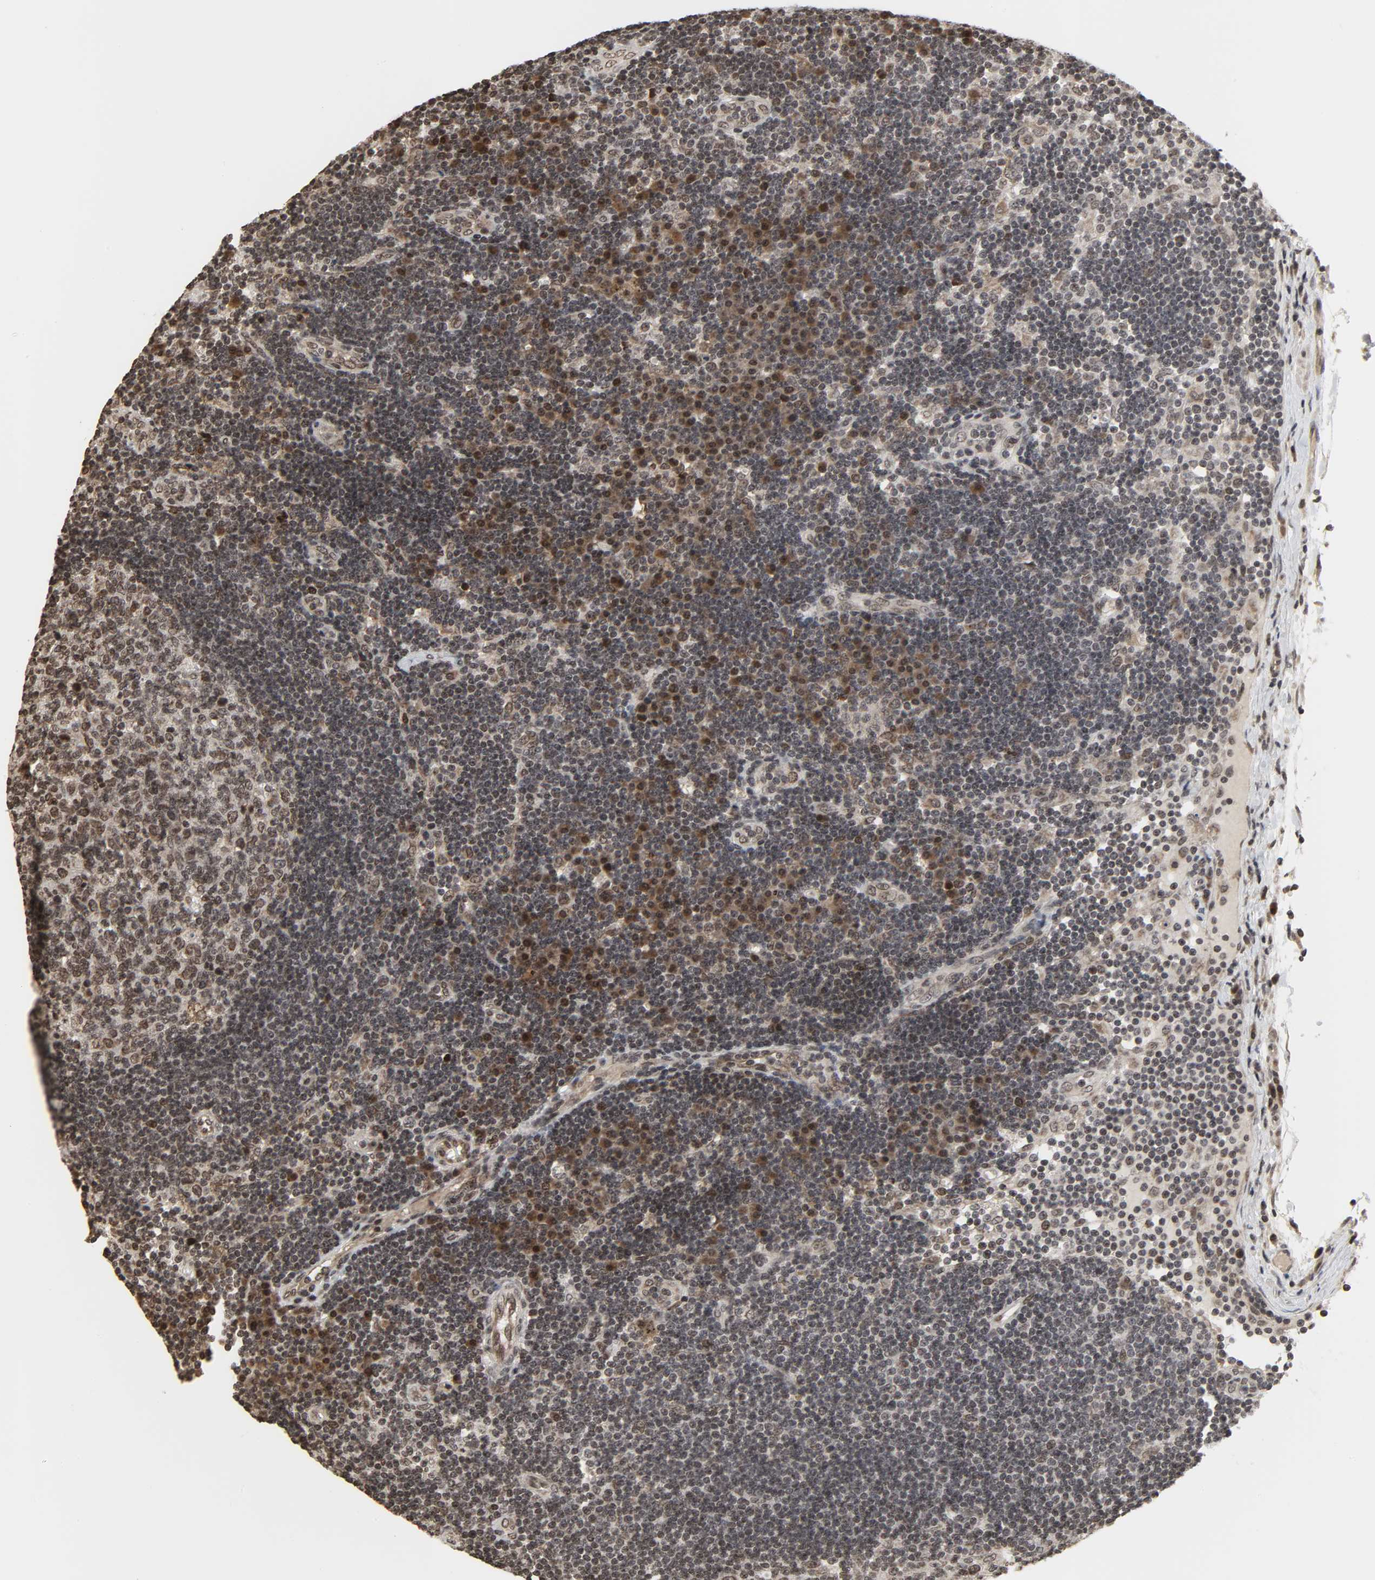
{"staining": {"intensity": "moderate", "quantity": "25%-75%", "location": "nuclear"}, "tissue": "lymph node", "cell_type": "Germinal center cells", "image_type": "normal", "snomed": [{"axis": "morphology", "description": "Normal tissue, NOS"}, {"axis": "morphology", "description": "Squamous cell carcinoma, metastatic, NOS"}, {"axis": "topography", "description": "Lymph node"}], "caption": "Unremarkable lymph node shows moderate nuclear expression in approximately 25%-75% of germinal center cells.", "gene": "XRCC1", "patient": {"sex": "female", "age": 53}}